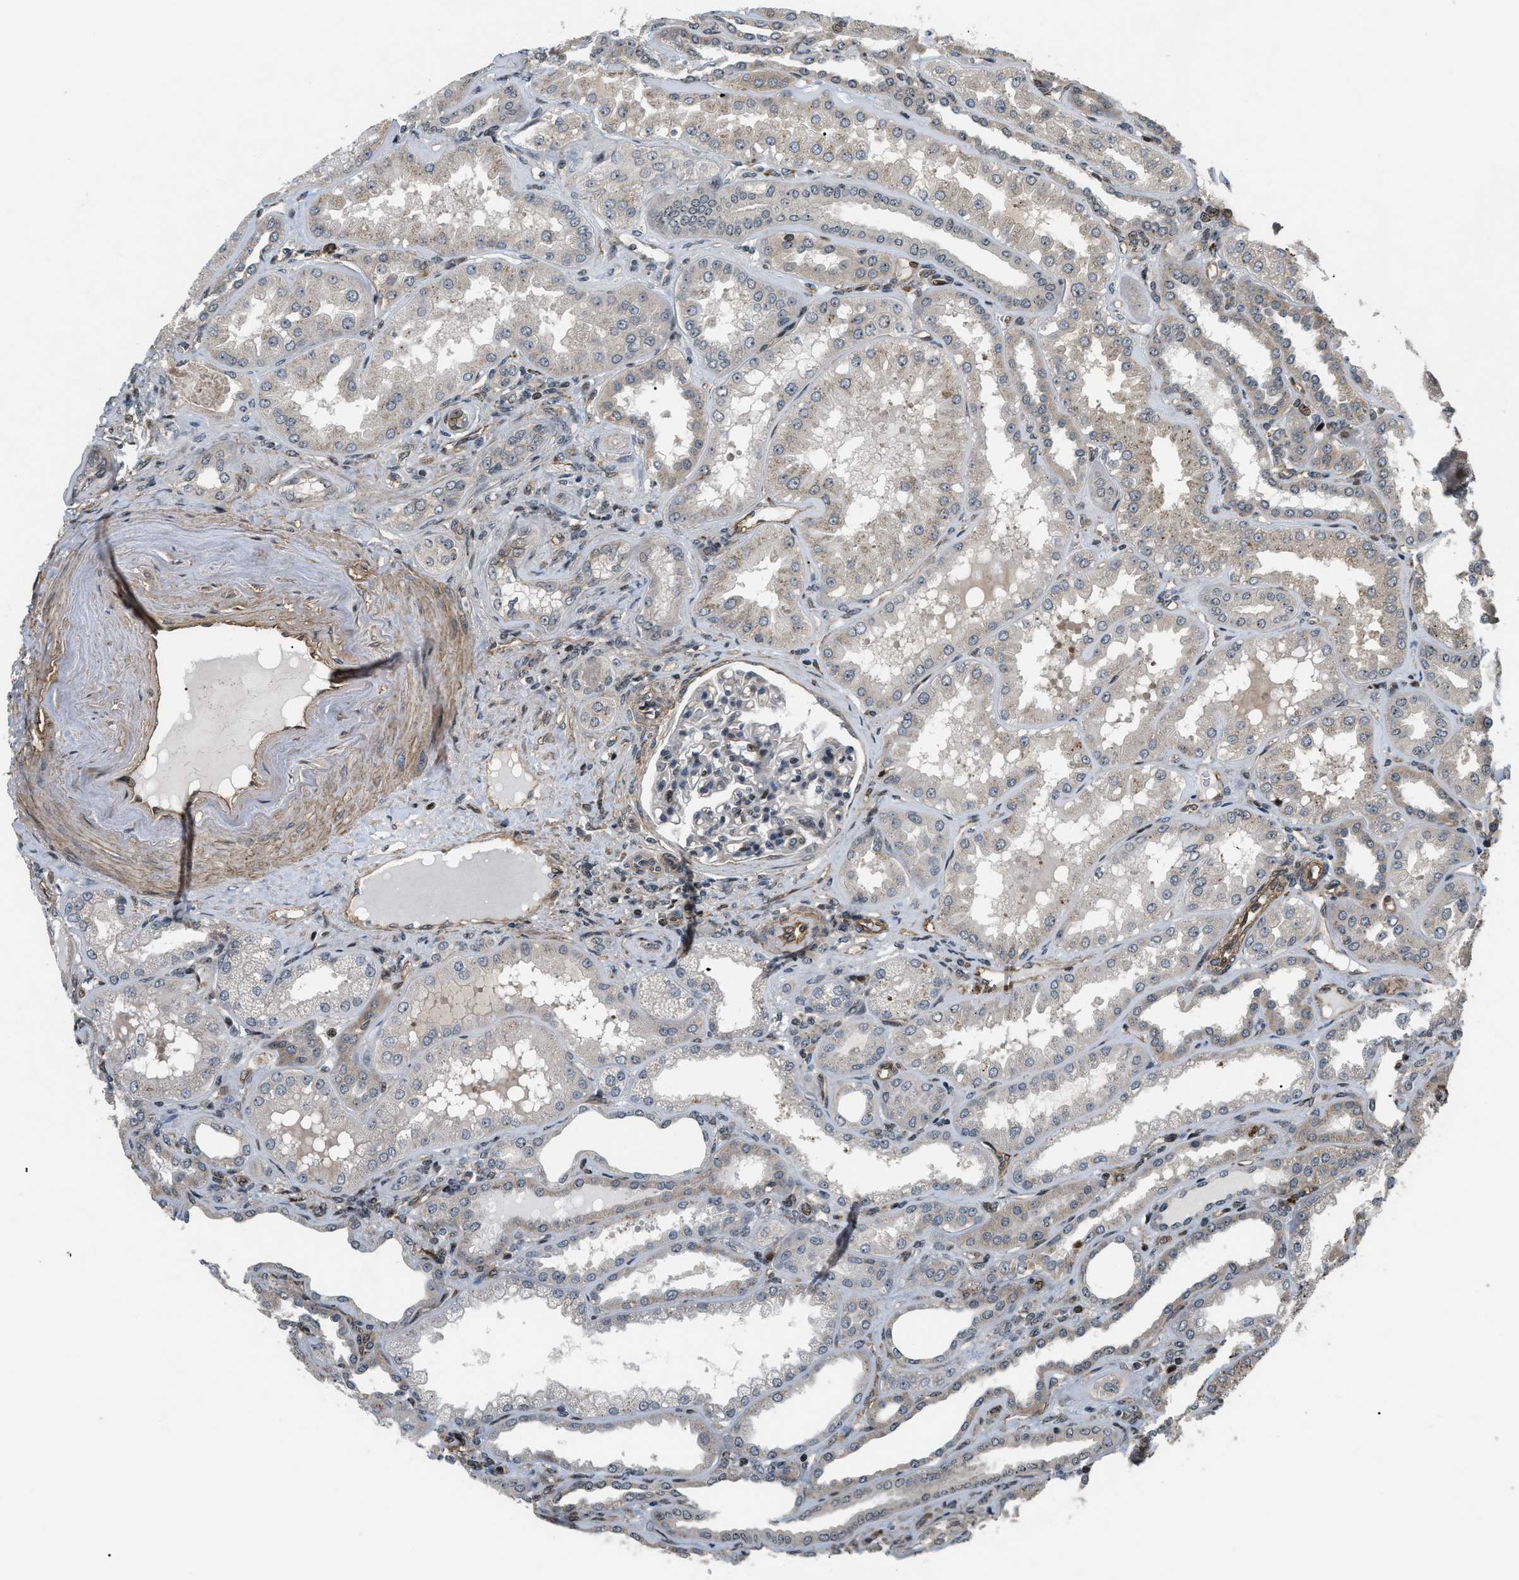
{"staining": {"intensity": "weak", "quantity": "<25%", "location": "cytoplasmic/membranous"}, "tissue": "kidney", "cell_type": "Cells in glomeruli", "image_type": "normal", "snomed": [{"axis": "morphology", "description": "Normal tissue, NOS"}, {"axis": "topography", "description": "Kidney"}], "caption": "Immunohistochemistry histopathology image of normal human kidney stained for a protein (brown), which shows no expression in cells in glomeruli.", "gene": "LTA4H", "patient": {"sex": "female", "age": 56}}